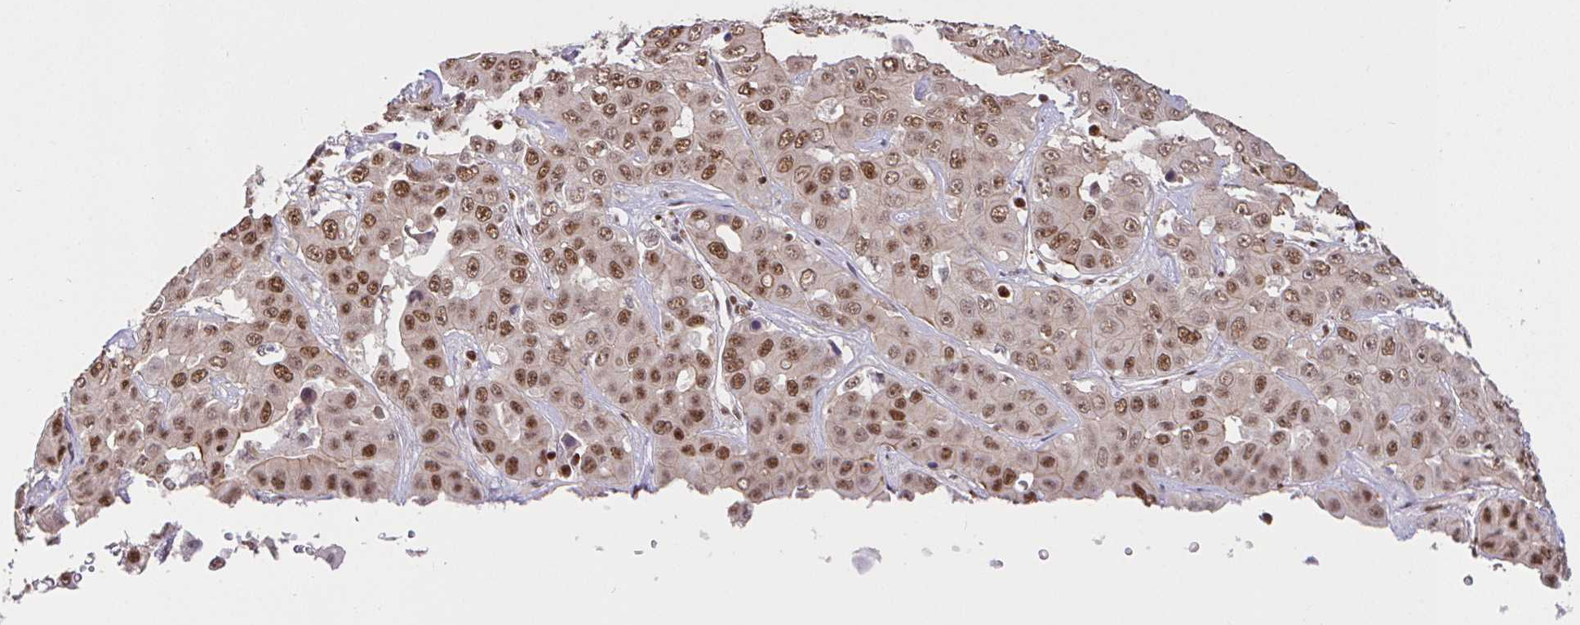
{"staining": {"intensity": "moderate", "quantity": ">75%", "location": "nuclear"}, "tissue": "liver cancer", "cell_type": "Tumor cells", "image_type": "cancer", "snomed": [{"axis": "morphology", "description": "Cholangiocarcinoma"}, {"axis": "topography", "description": "Liver"}], "caption": "This histopathology image displays IHC staining of liver cholangiocarcinoma, with medium moderate nuclear staining in approximately >75% of tumor cells.", "gene": "SP3", "patient": {"sex": "female", "age": 52}}